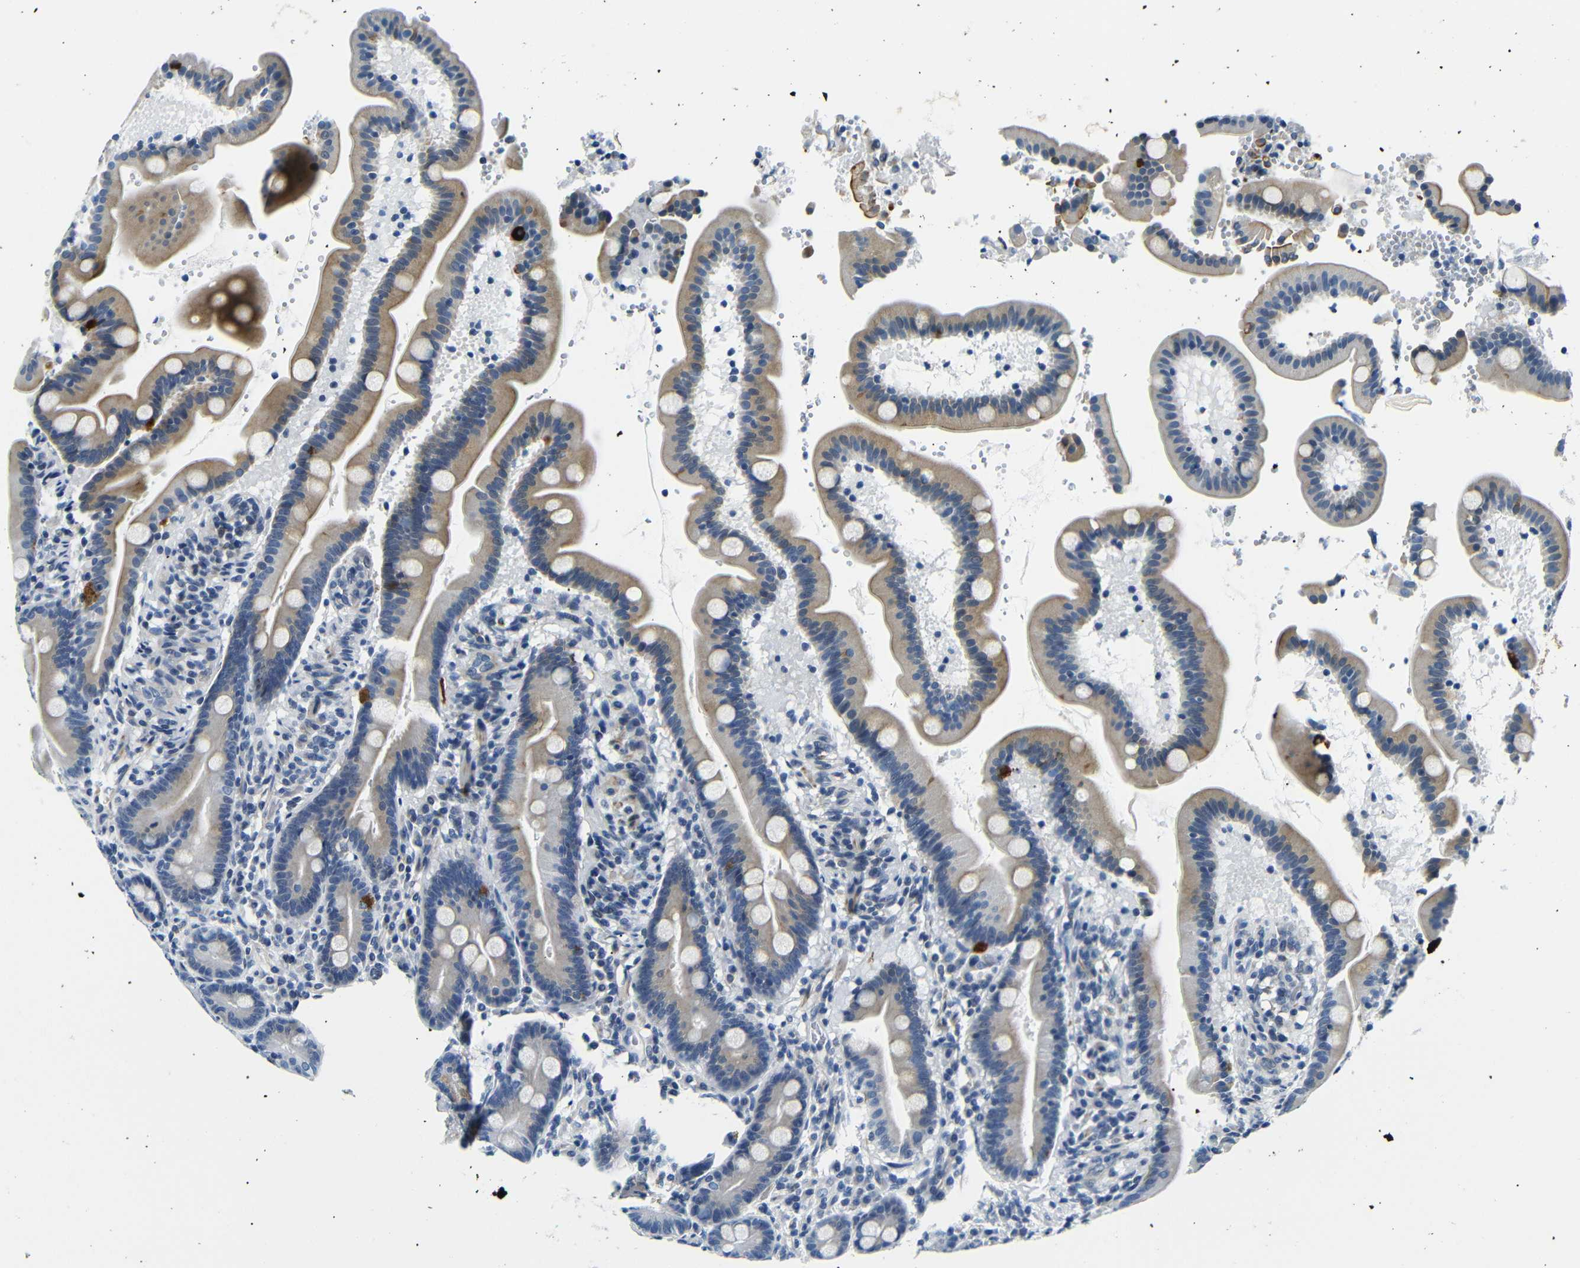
{"staining": {"intensity": "weak", "quantity": "25%-75%", "location": "cytoplasmic/membranous"}, "tissue": "duodenum", "cell_type": "Glandular cells", "image_type": "normal", "snomed": [{"axis": "morphology", "description": "Normal tissue, NOS"}, {"axis": "topography", "description": "Duodenum"}], "caption": "Immunohistochemistry (IHC) of normal duodenum demonstrates low levels of weak cytoplasmic/membranous staining in approximately 25%-75% of glandular cells.", "gene": "TAFA1", "patient": {"sex": "male", "age": 54}}